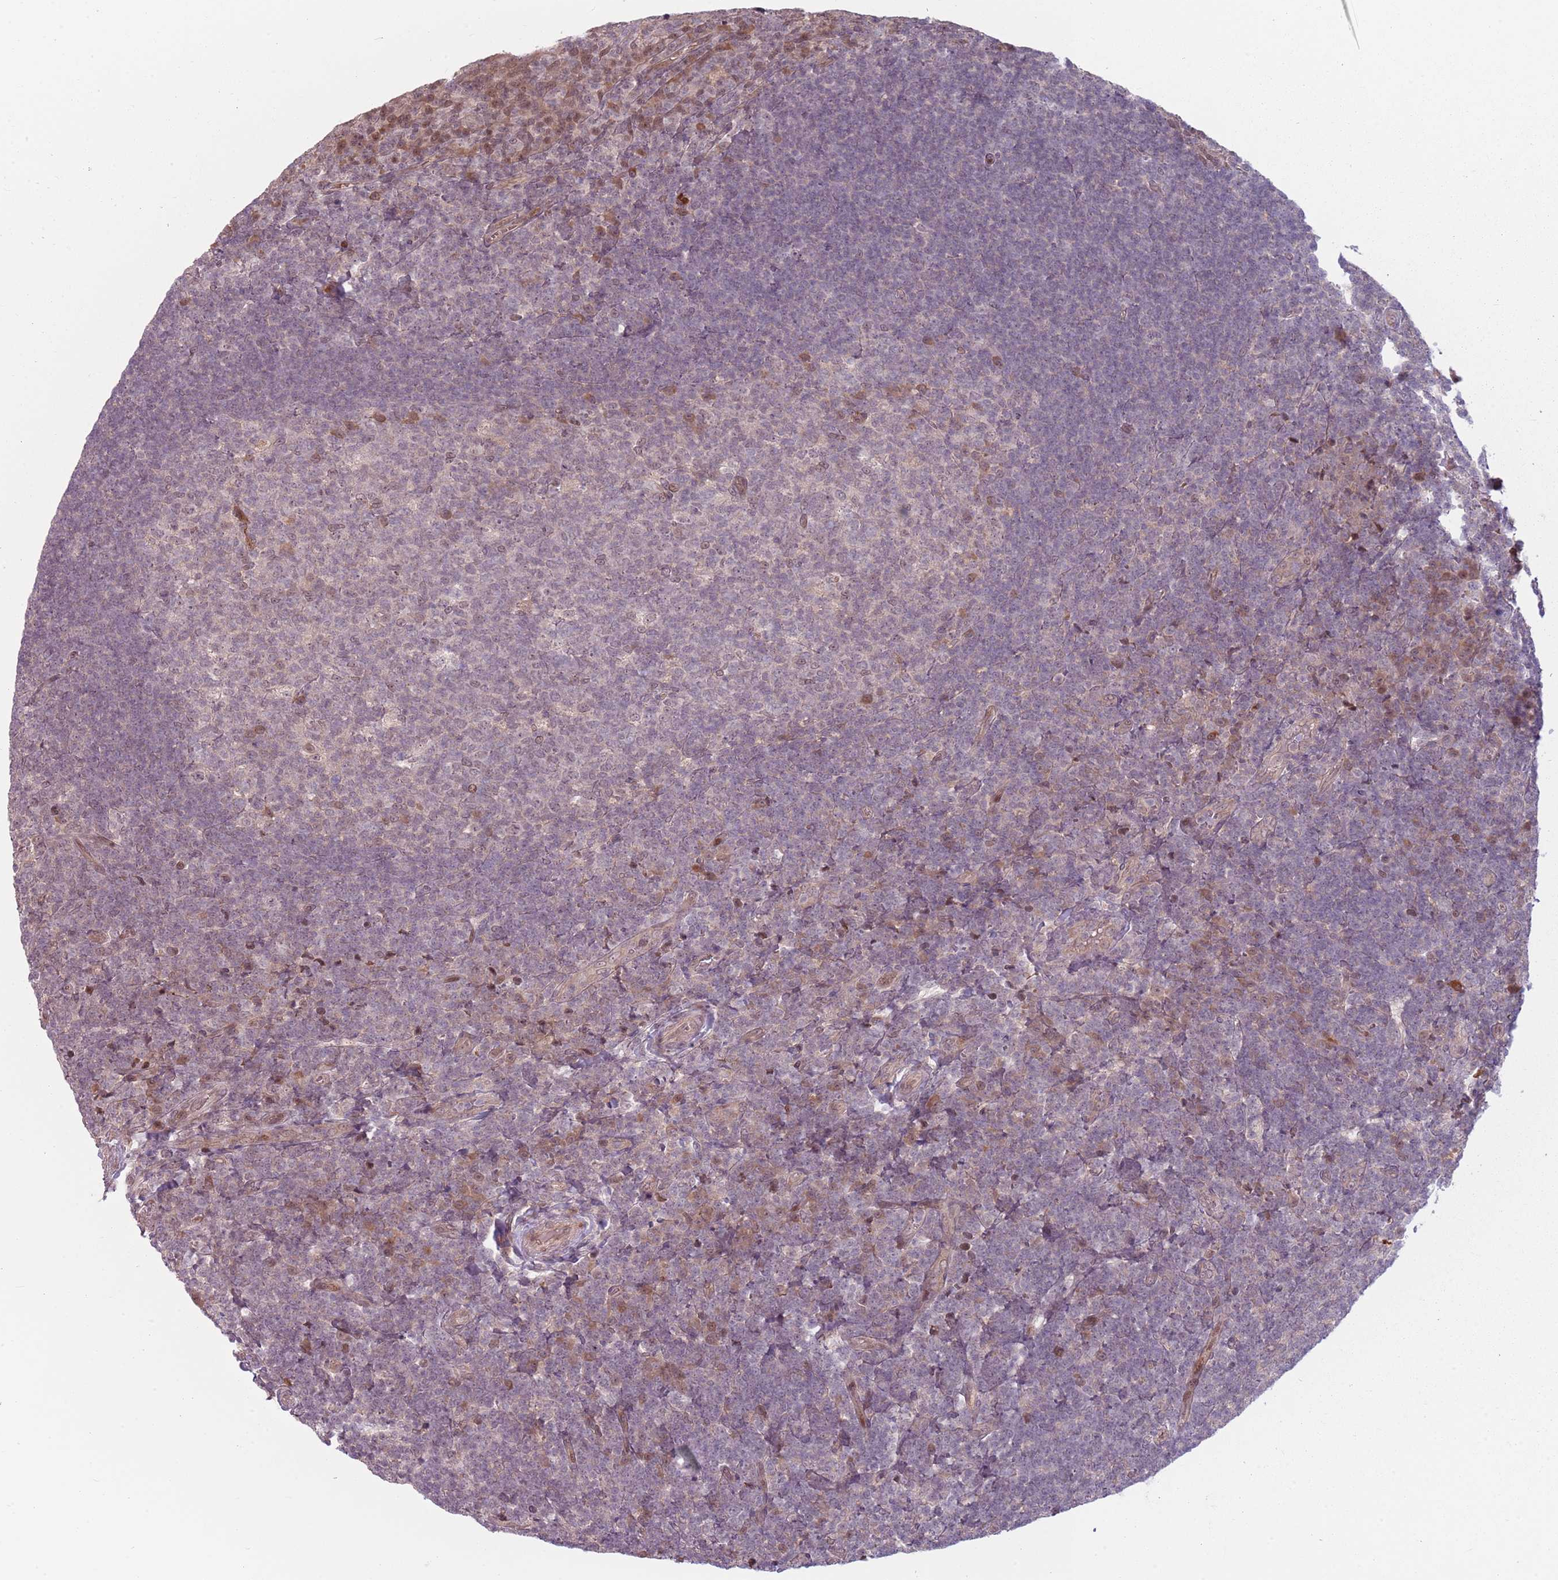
{"staining": {"intensity": "weak", "quantity": "<25%", "location": "cytoplasmic/membranous,nuclear"}, "tissue": "tonsil", "cell_type": "Germinal center cells", "image_type": "normal", "snomed": [{"axis": "morphology", "description": "Normal tissue, NOS"}, {"axis": "topography", "description": "Tonsil"}], "caption": "A high-resolution histopathology image shows immunohistochemistry staining of unremarkable tonsil, which reveals no significant expression in germinal center cells.", "gene": "ADGRG1", "patient": {"sex": "female", "age": 10}}